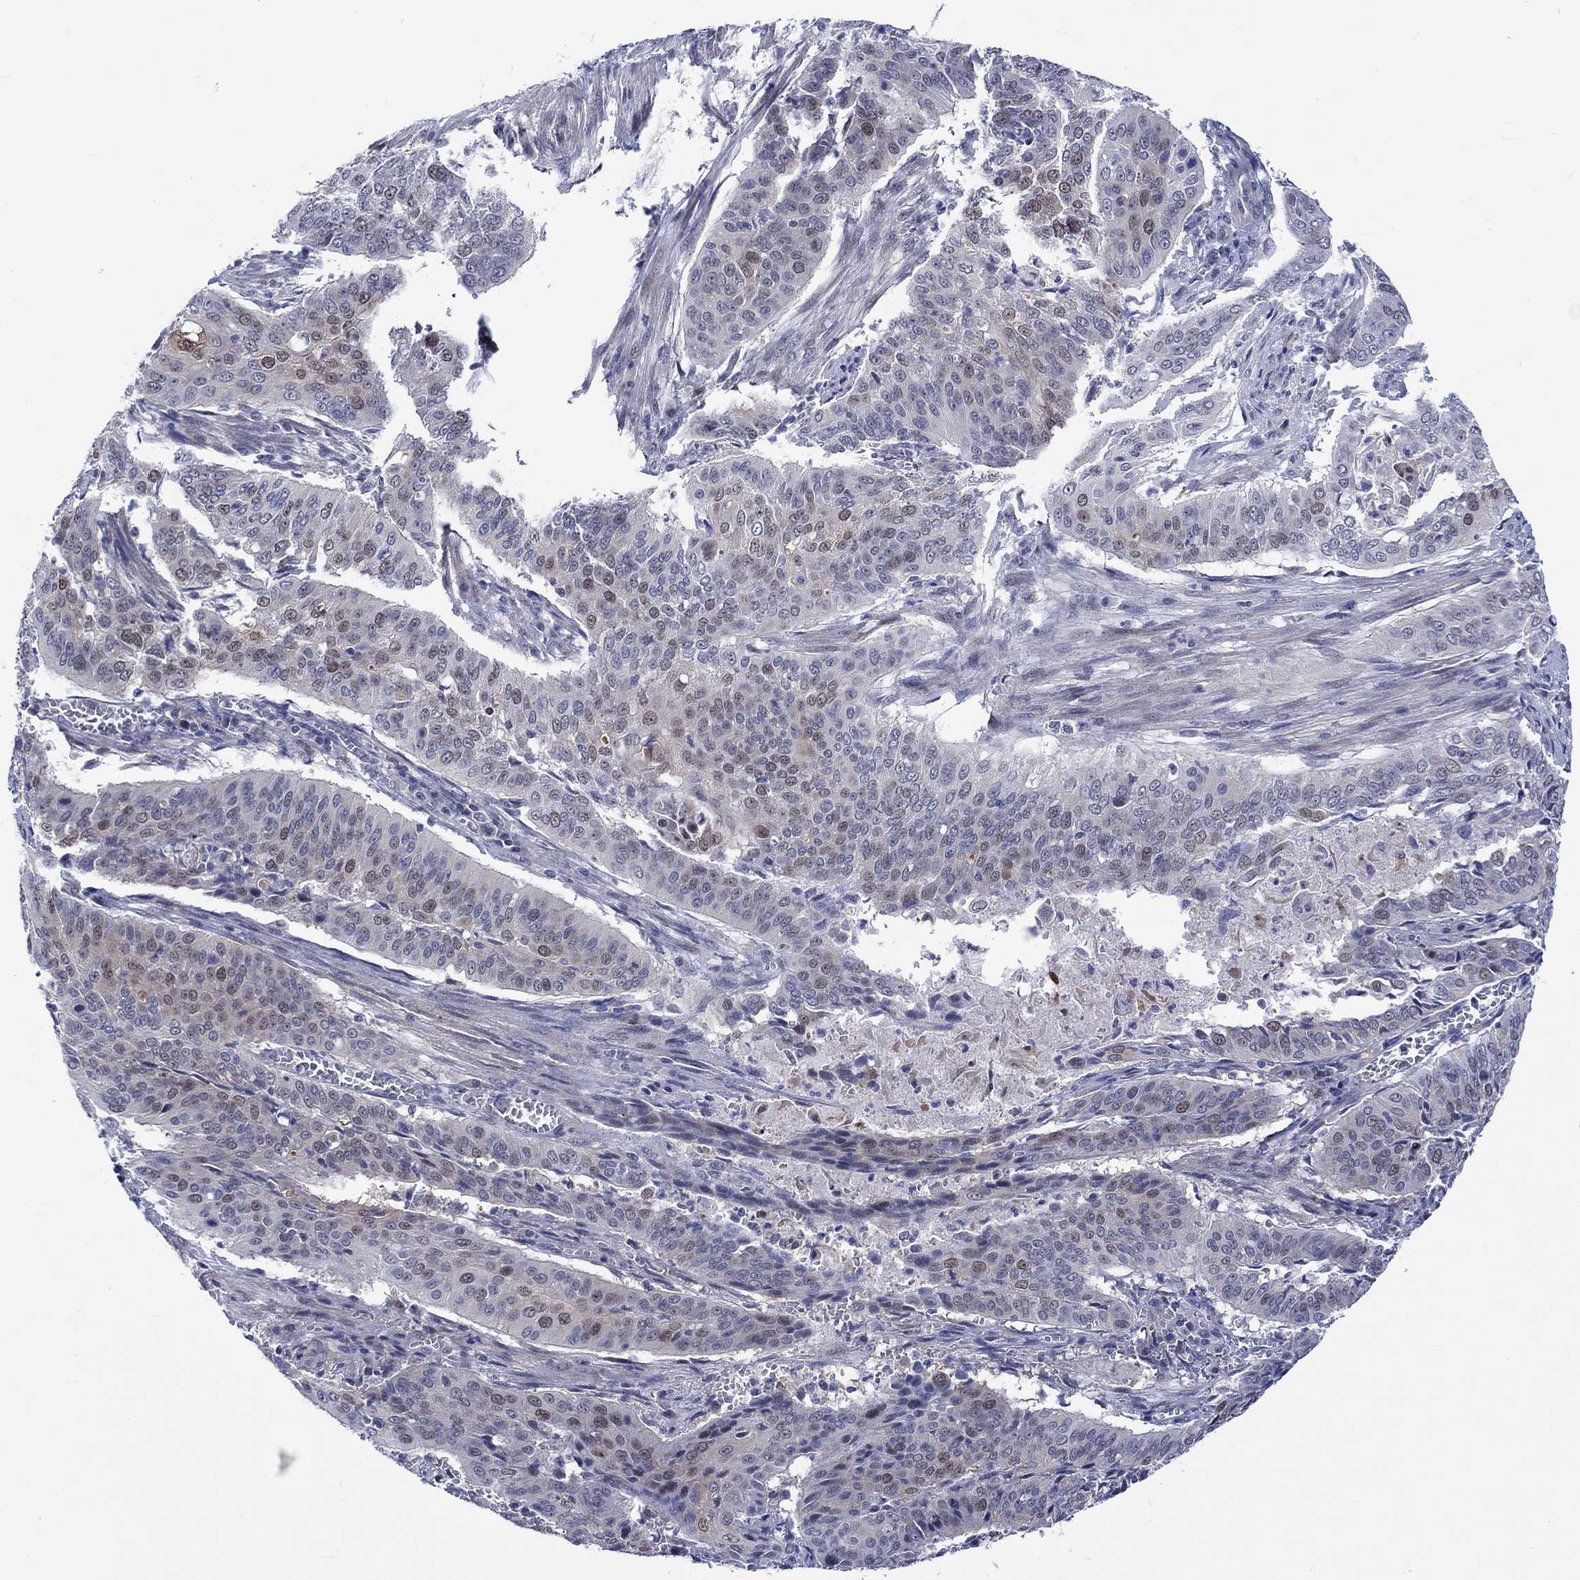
{"staining": {"intensity": "weak", "quantity": "<25%", "location": "nuclear"}, "tissue": "cervical cancer", "cell_type": "Tumor cells", "image_type": "cancer", "snomed": [{"axis": "morphology", "description": "Squamous cell carcinoma, NOS"}, {"axis": "topography", "description": "Cervix"}], "caption": "Human cervical squamous cell carcinoma stained for a protein using IHC shows no positivity in tumor cells.", "gene": "E2F8", "patient": {"sex": "female", "age": 39}}